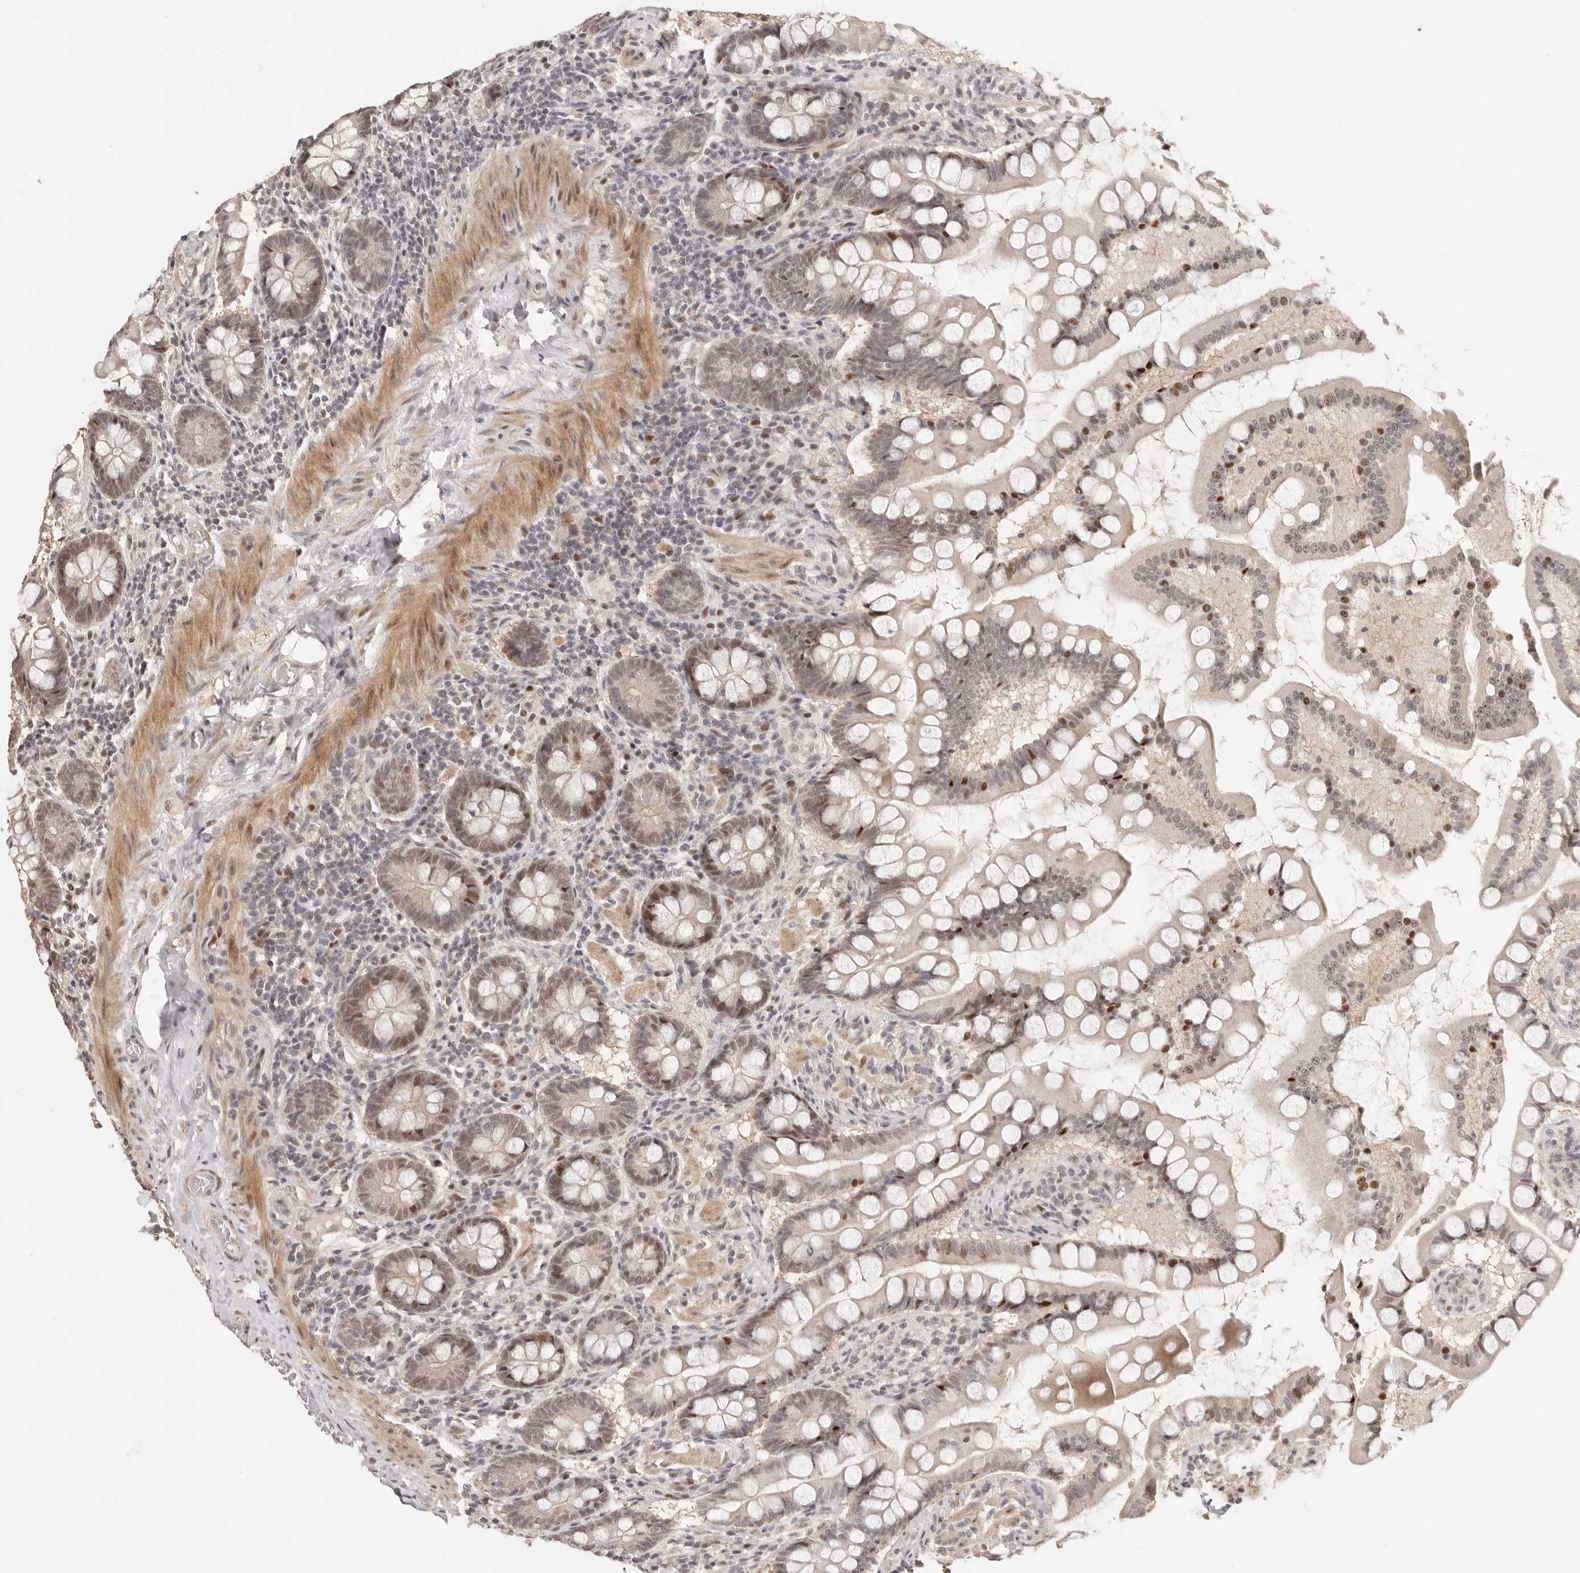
{"staining": {"intensity": "strong", "quantity": "25%-75%", "location": "nuclear"}, "tissue": "small intestine", "cell_type": "Glandular cells", "image_type": "normal", "snomed": [{"axis": "morphology", "description": "Normal tissue, NOS"}, {"axis": "topography", "description": "Small intestine"}], "caption": "Immunohistochemical staining of unremarkable human small intestine displays high levels of strong nuclear positivity in approximately 25%-75% of glandular cells.", "gene": "GPBP1L1", "patient": {"sex": "male", "age": 41}}